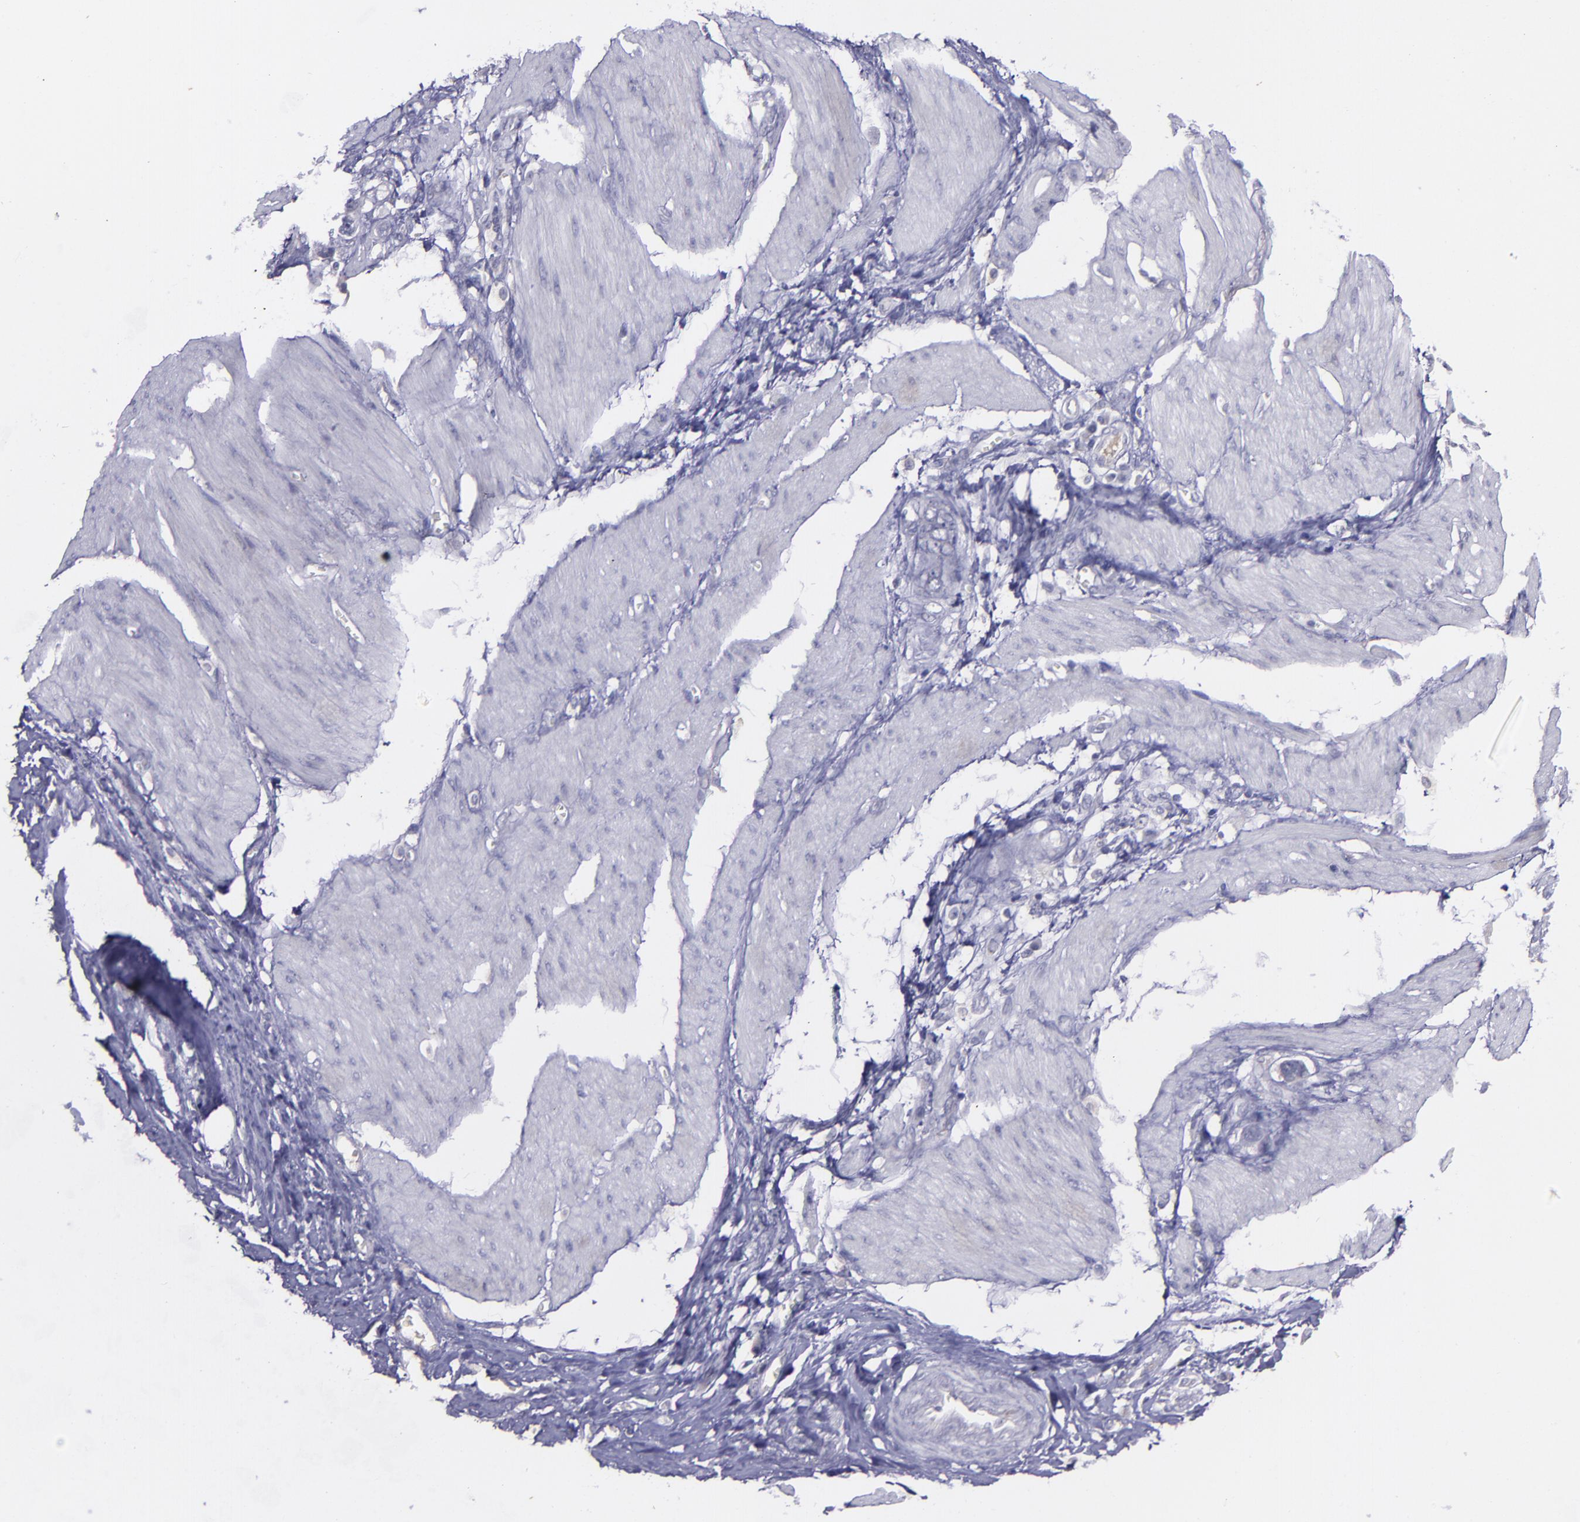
{"staining": {"intensity": "negative", "quantity": "none", "location": "none"}, "tissue": "stomach cancer", "cell_type": "Tumor cells", "image_type": "cancer", "snomed": [{"axis": "morphology", "description": "Adenocarcinoma, NOS"}, {"axis": "topography", "description": "Stomach"}], "caption": "IHC histopathology image of stomach cancer (adenocarcinoma) stained for a protein (brown), which exhibits no staining in tumor cells. (Brightfield microscopy of DAB immunohistochemistry at high magnification).", "gene": "MASP1", "patient": {"sex": "male", "age": 78}}